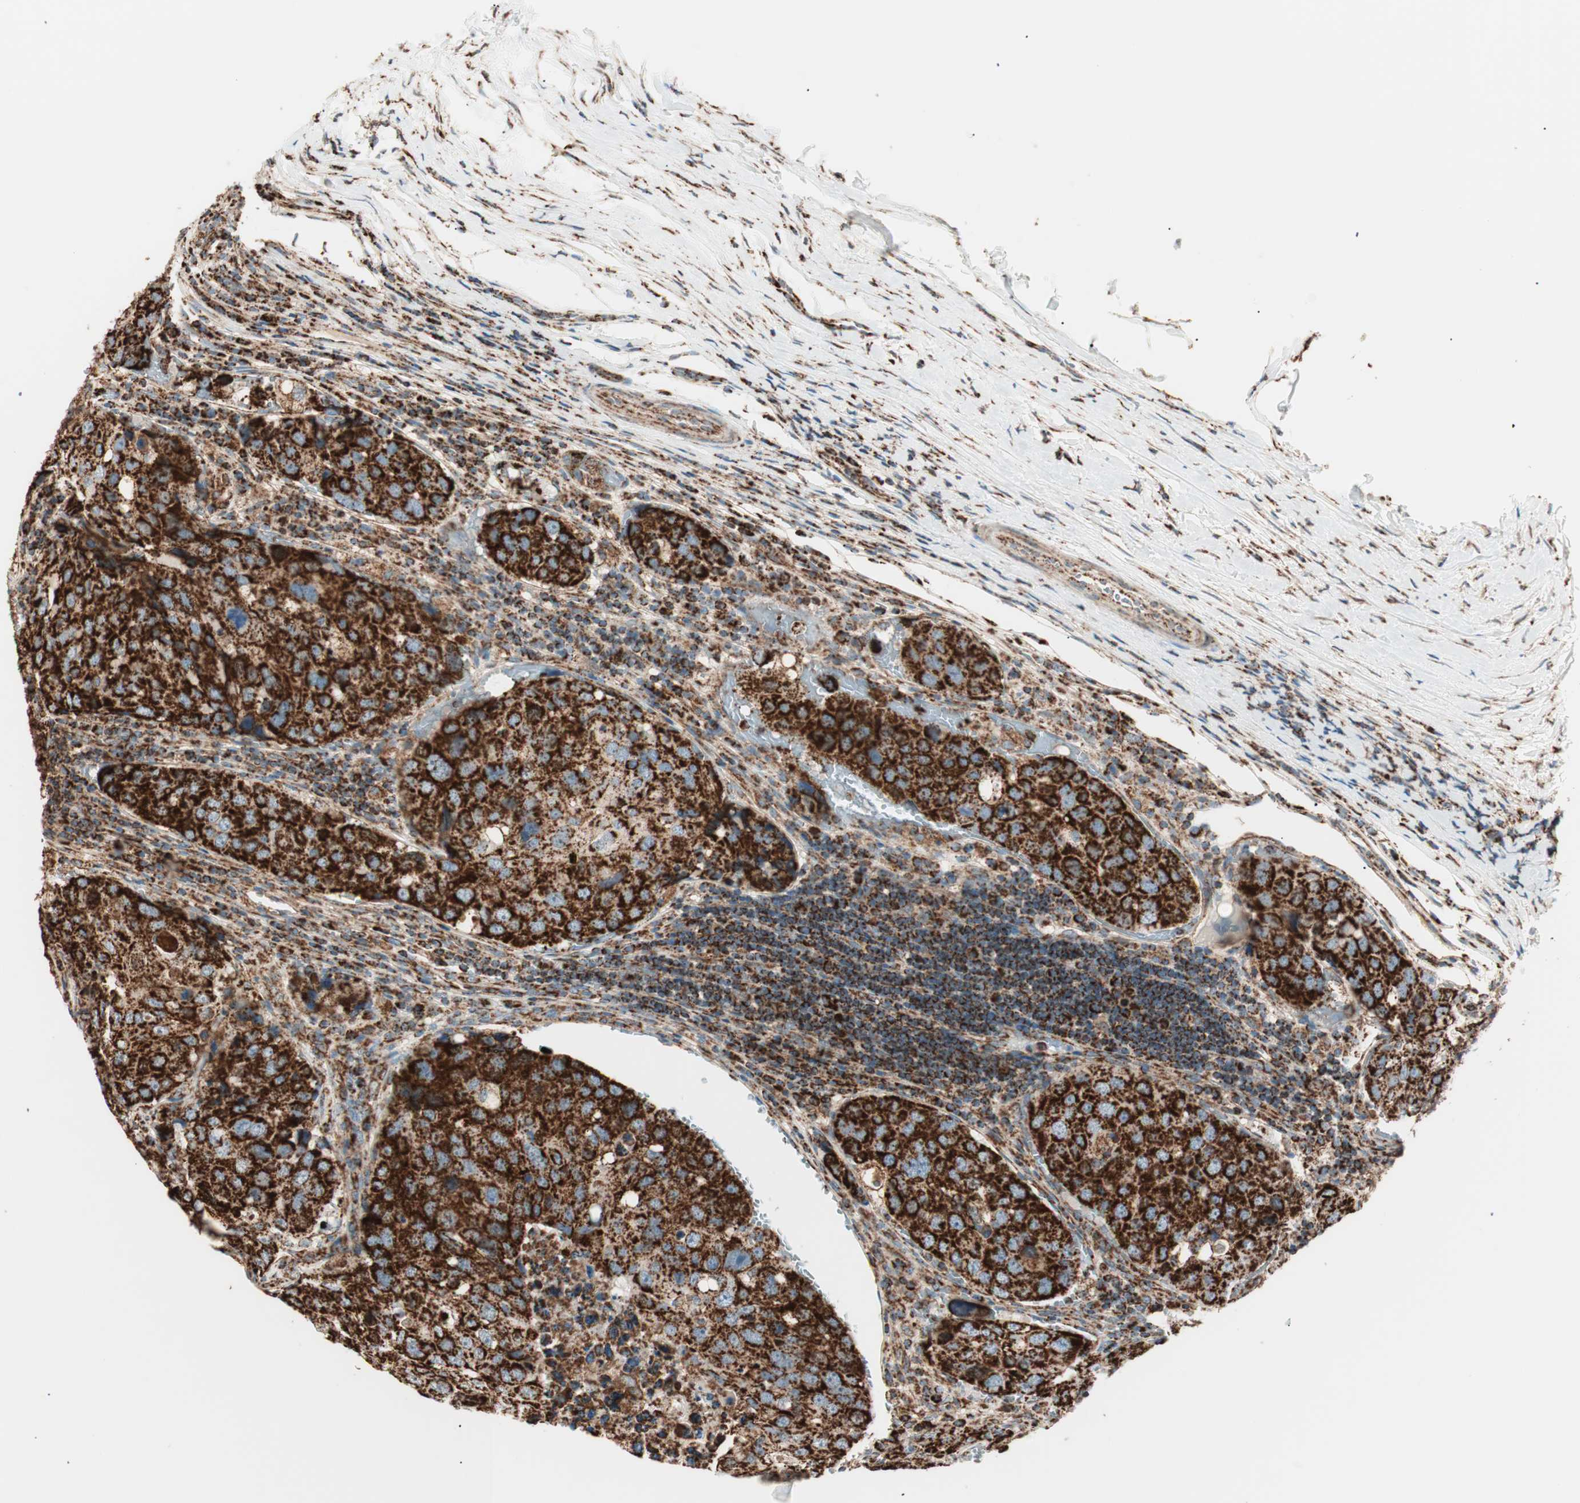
{"staining": {"intensity": "strong", "quantity": ">75%", "location": "cytoplasmic/membranous"}, "tissue": "urothelial cancer", "cell_type": "Tumor cells", "image_type": "cancer", "snomed": [{"axis": "morphology", "description": "Urothelial carcinoma, High grade"}, {"axis": "topography", "description": "Lymph node"}, {"axis": "topography", "description": "Urinary bladder"}], "caption": "The micrograph reveals staining of urothelial cancer, revealing strong cytoplasmic/membranous protein staining (brown color) within tumor cells.", "gene": "TOMM22", "patient": {"sex": "male", "age": 51}}